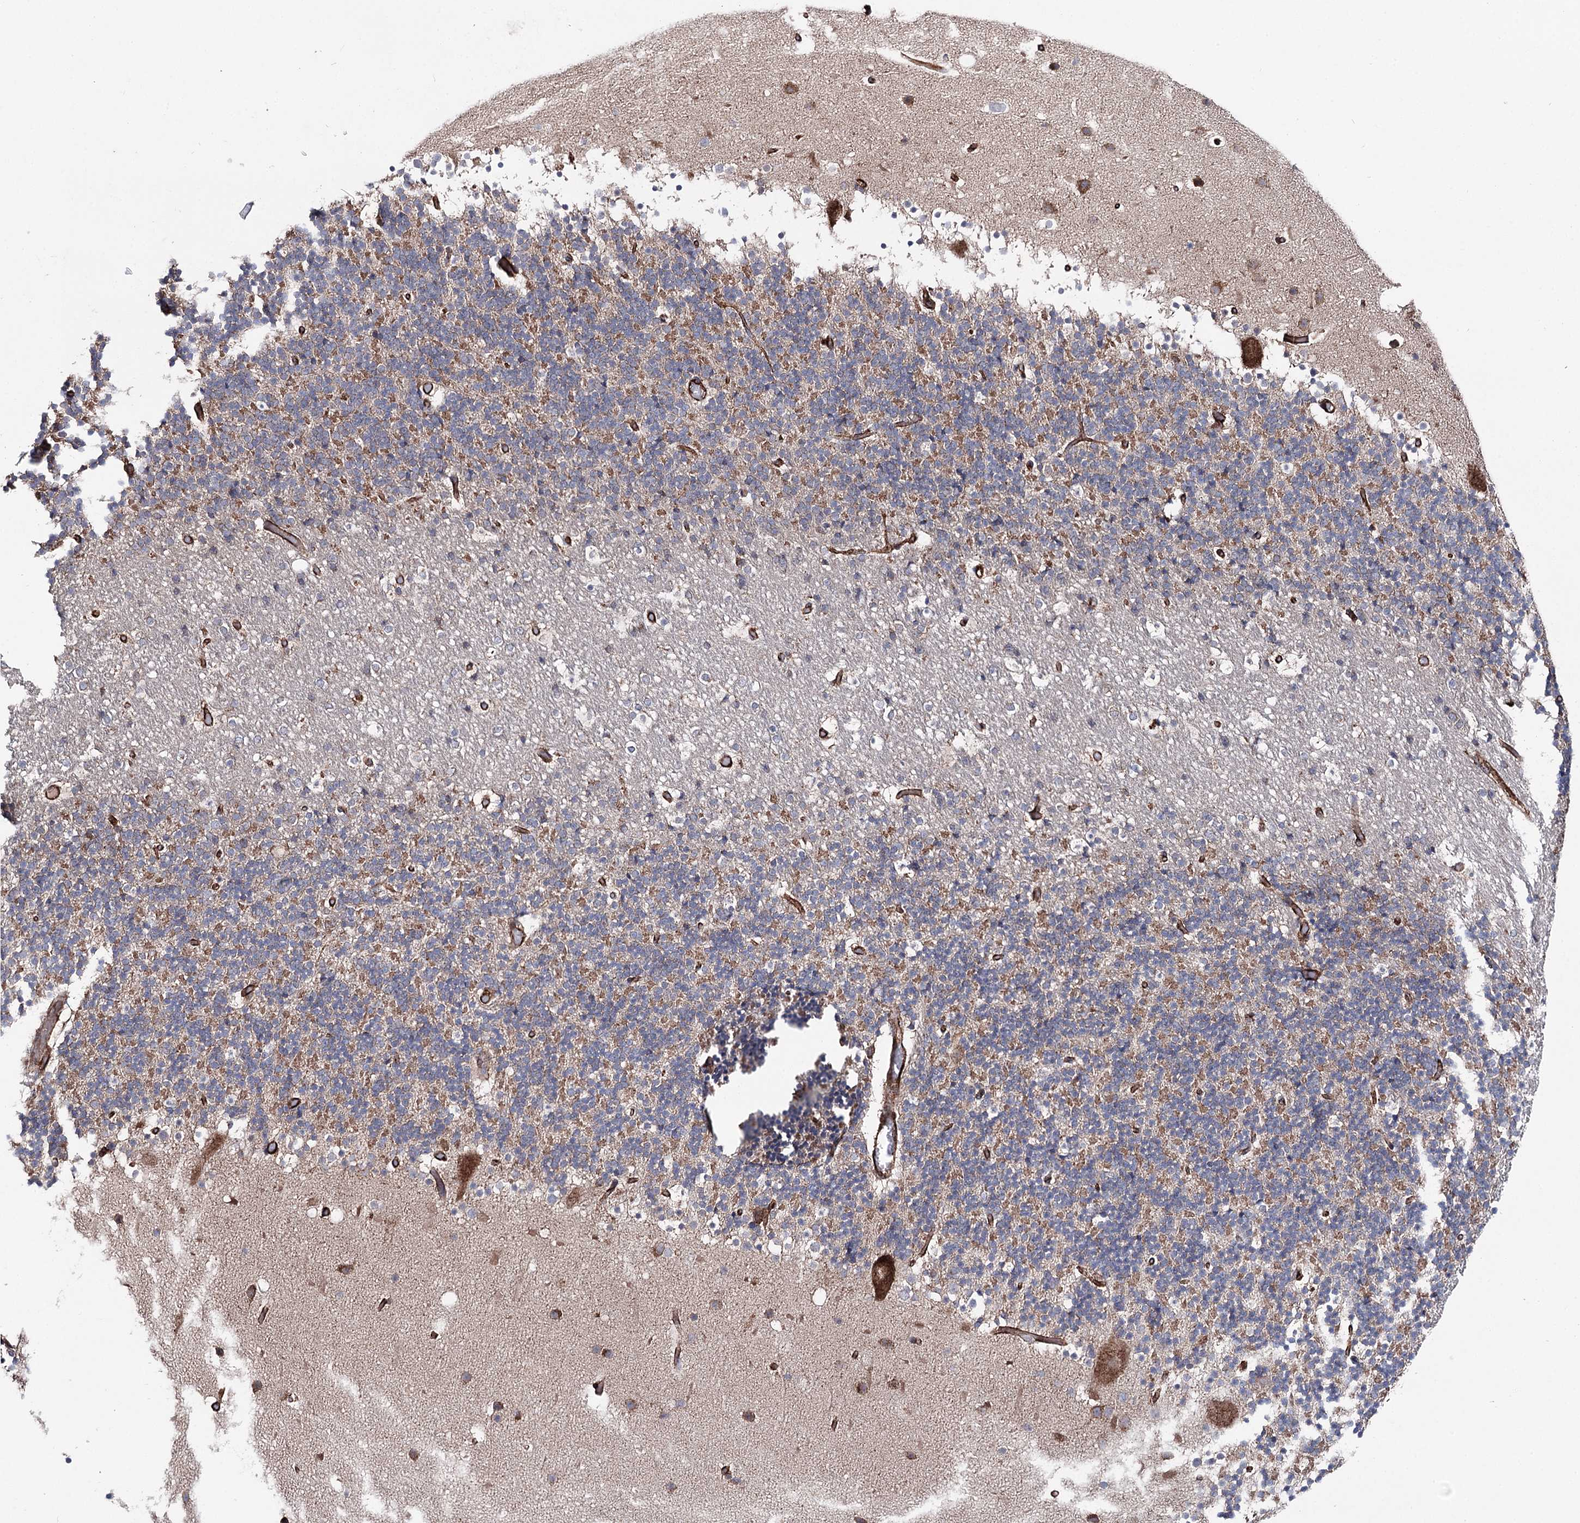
{"staining": {"intensity": "moderate", "quantity": "25%-75%", "location": "cytoplasmic/membranous"}, "tissue": "cerebellum", "cell_type": "Cells in granular layer", "image_type": "normal", "snomed": [{"axis": "morphology", "description": "Normal tissue, NOS"}, {"axis": "topography", "description": "Cerebellum"}], "caption": "Cerebellum stained for a protein reveals moderate cytoplasmic/membranous positivity in cells in granular layer. The protein is stained brown, and the nuclei are stained in blue (DAB IHC with brightfield microscopy, high magnification).", "gene": "MIB1", "patient": {"sex": "male", "age": 57}}